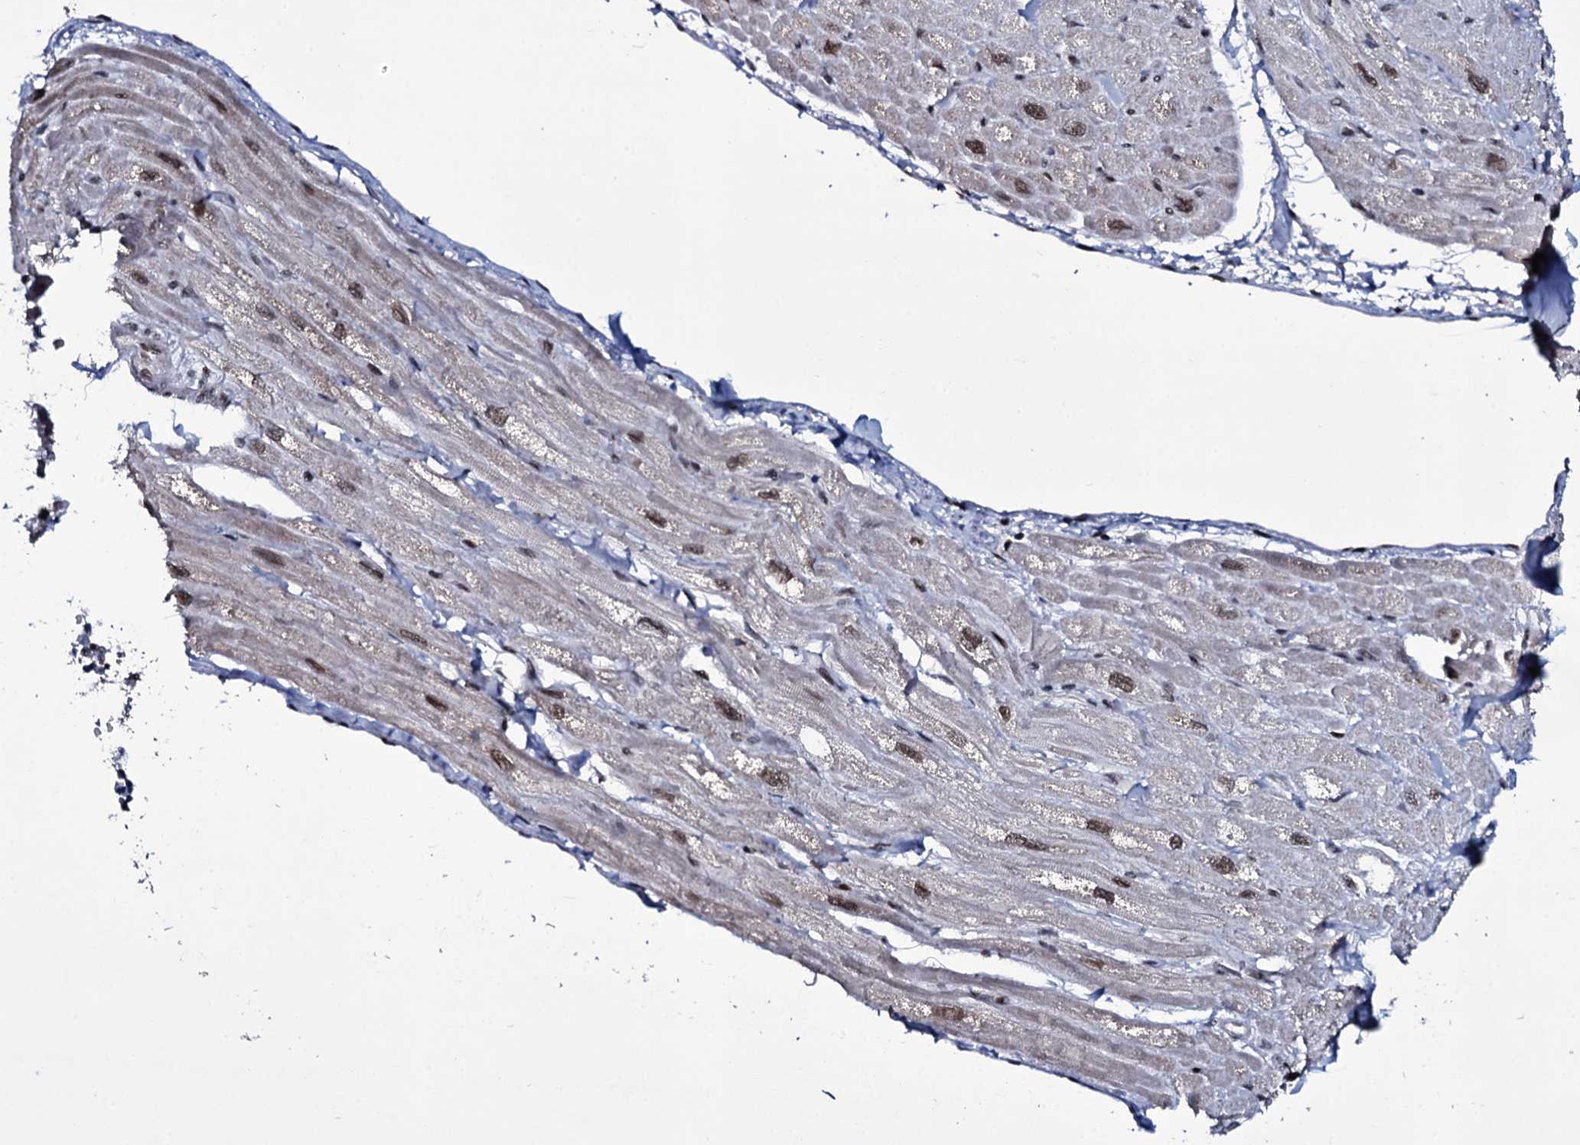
{"staining": {"intensity": "moderate", "quantity": "25%-75%", "location": "nuclear"}, "tissue": "heart muscle", "cell_type": "Cardiomyocytes", "image_type": "normal", "snomed": [{"axis": "morphology", "description": "Normal tissue, NOS"}, {"axis": "topography", "description": "Heart"}], "caption": "Heart muscle stained with DAB immunohistochemistry reveals medium levels of moderate nuclear staining in about 25%-75% of cardiomyocytes. Using DAB (3,3'-diaminobenzidine) (brown) and hematoxylin (blue) stains, captured at high magnification using brightfield microscopy.", "gene": "ZMIZ2", "patient": {"sex": "male", "age": 65}}